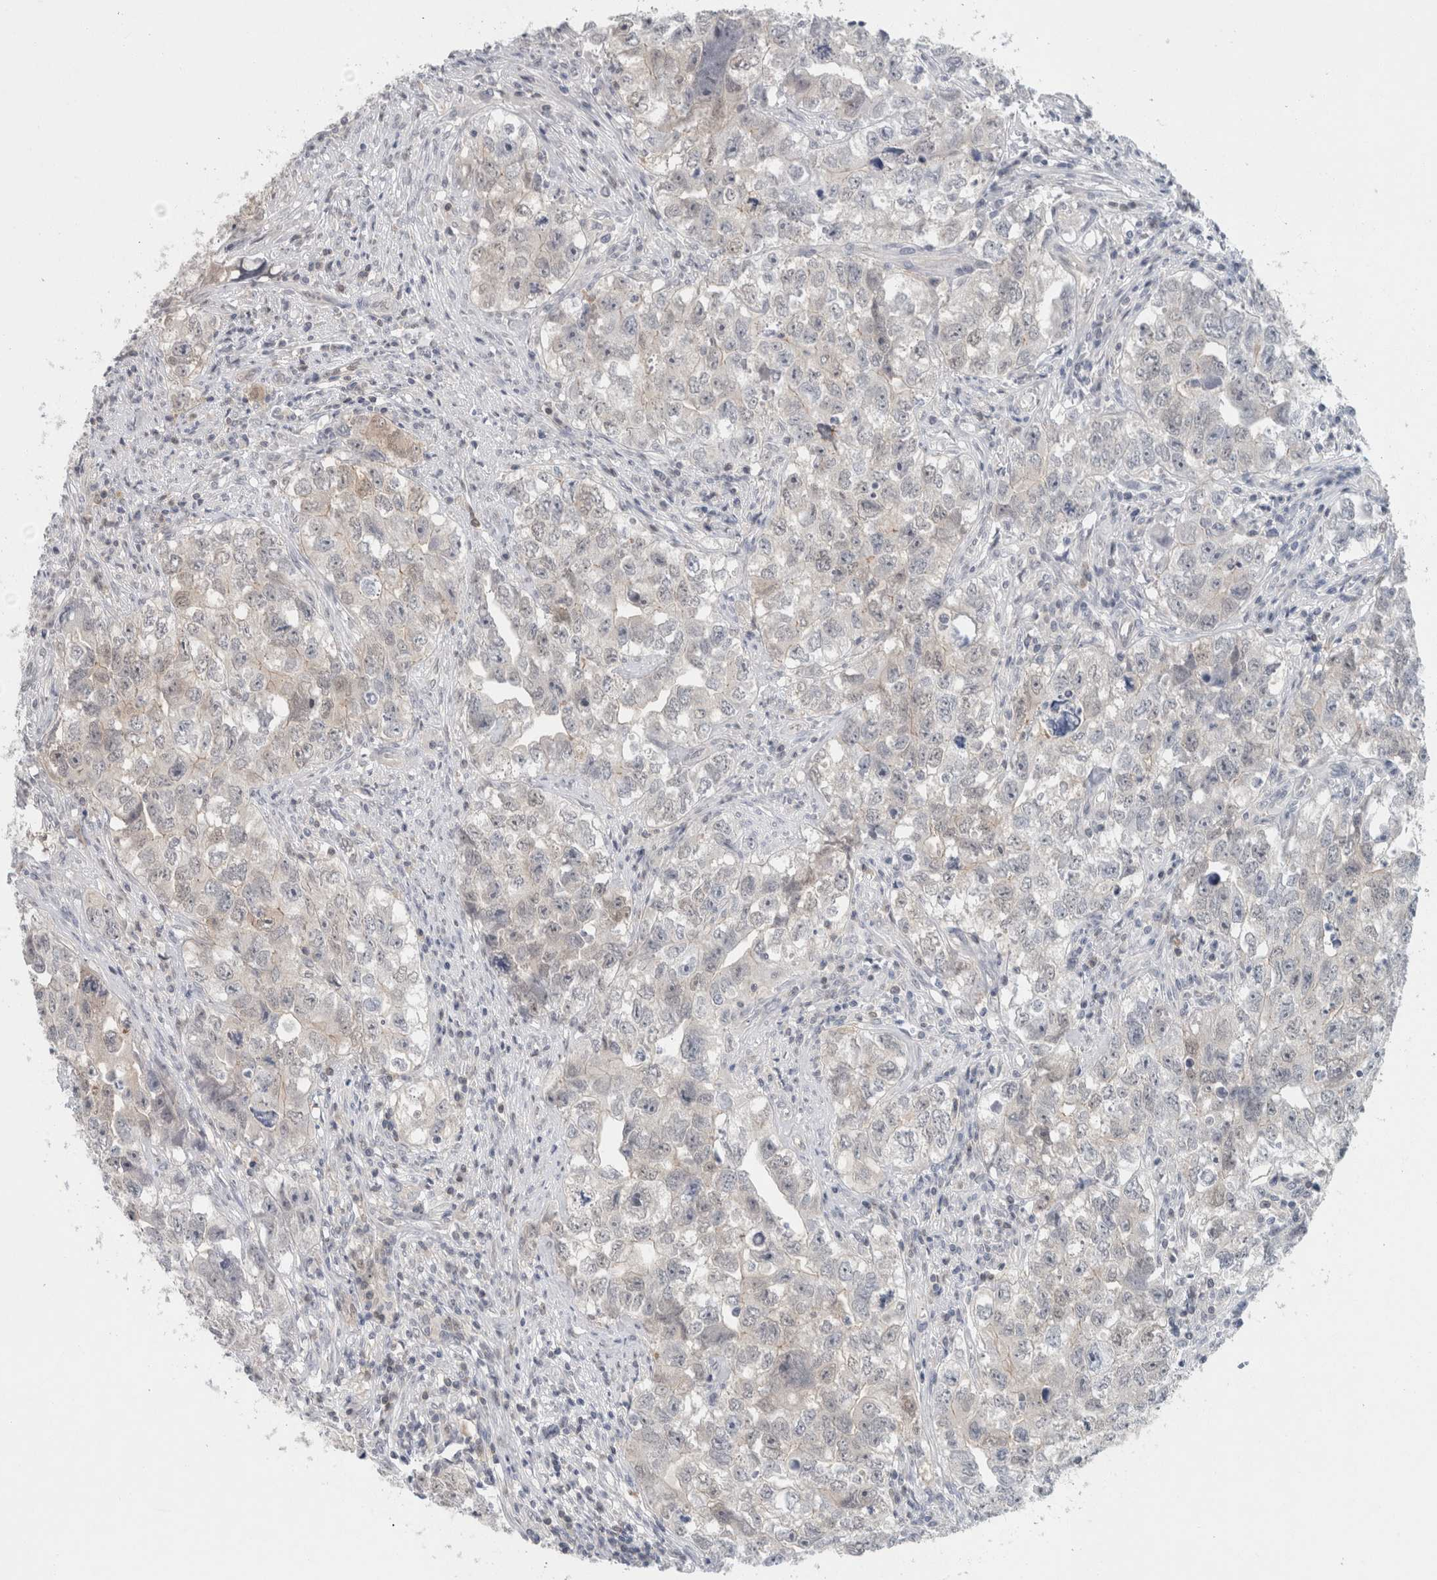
{"staining": {"intensity": "weak", "quantity": "25%-75%", "location": "cytoplasmic/membranous"}, "tissue": "testis cancer", "cell_type": "Tumor cells", "image_type": "cancer", "snomed": [{"axis": "morphology", "description": "Seminoma, NOS"}, {"axis": "morphology", "description": "Carcinoma, Embryonal, NOS"}, {"axis": "topography", "description": "Testis"}], "caption": "Testis cancer (embryonal carcinoma) stained with a protein marker shows weak staining in tumor cells.", "gene": "CASP6", "patient": {"sex": "male", "age": 43}}